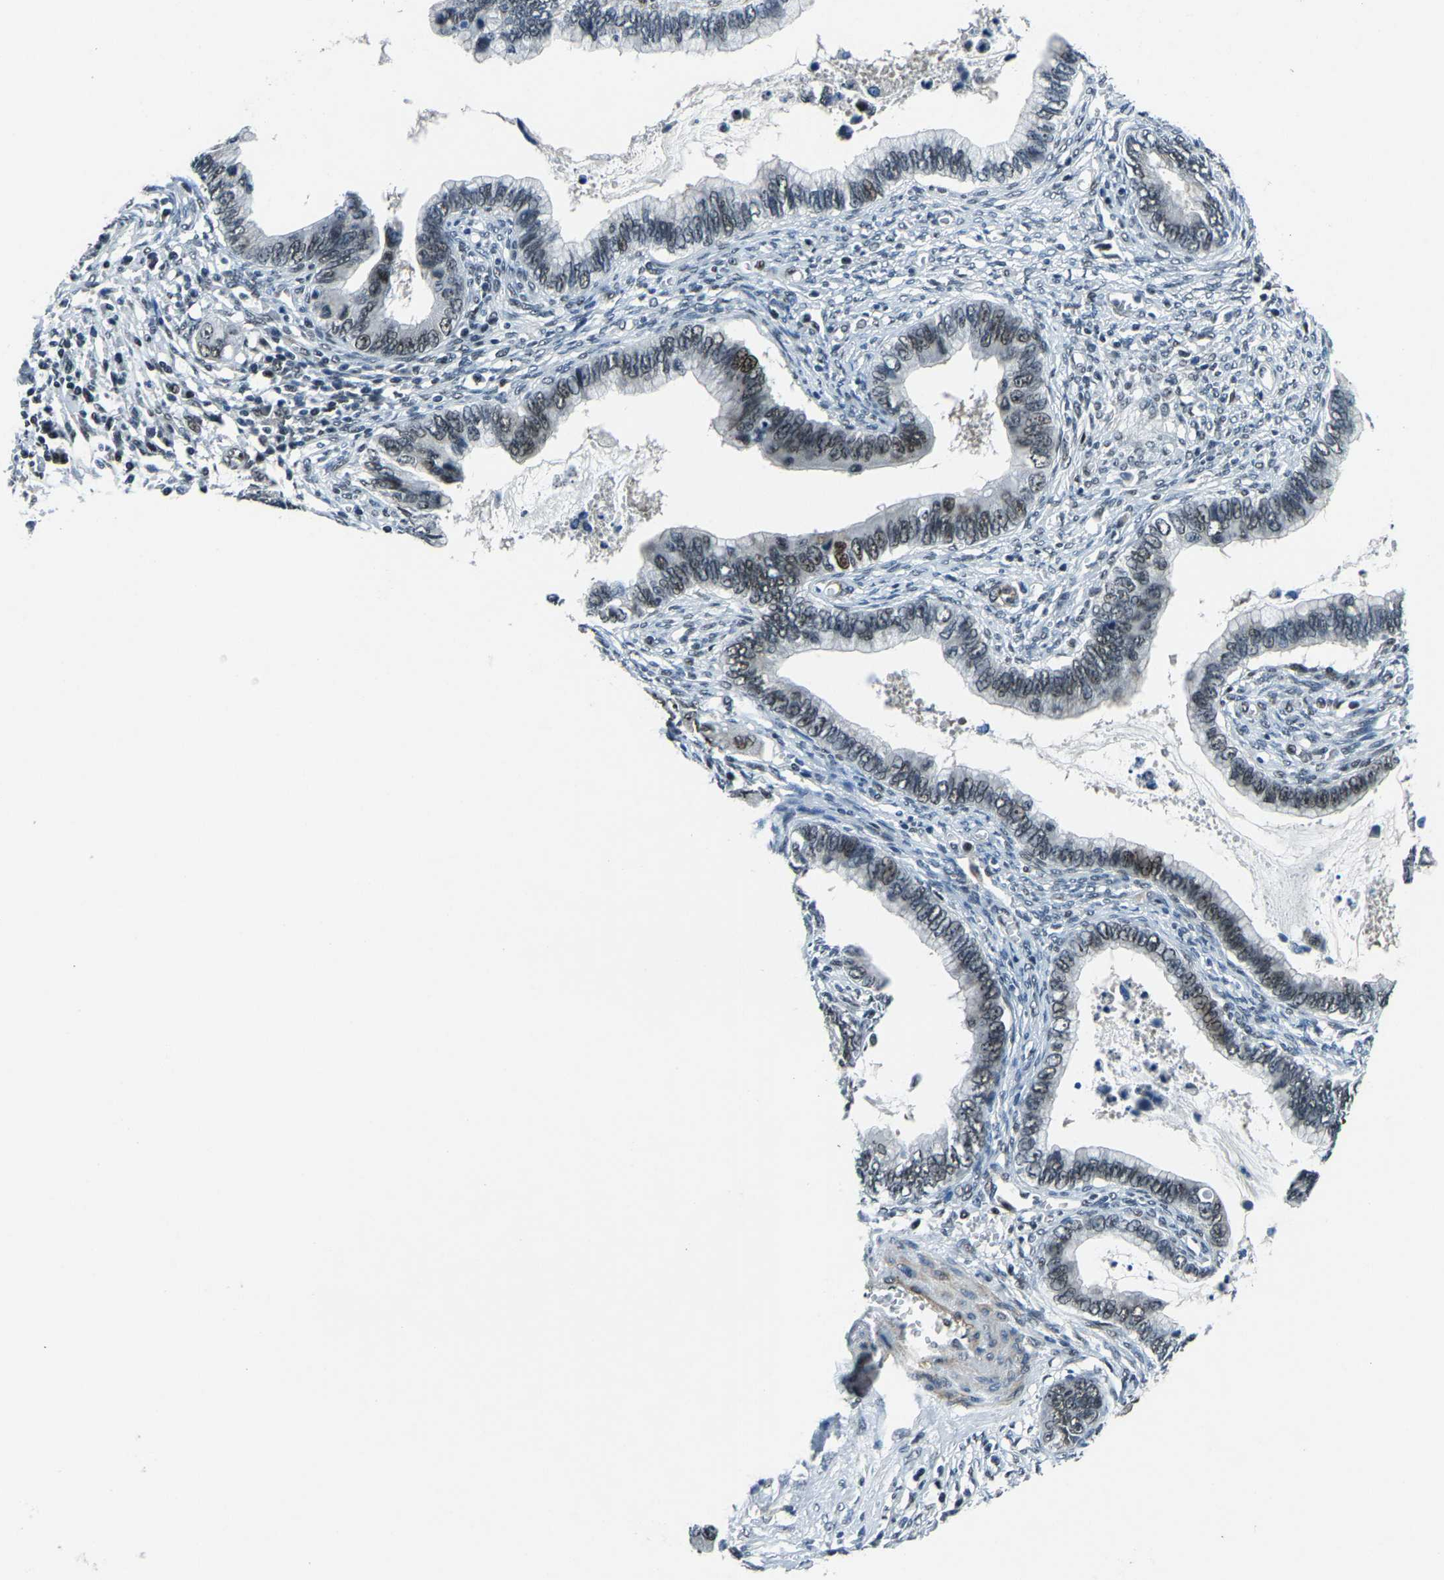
{"staining": {"intensity": "weak", "quantity": "25%-75%", "location": "nuclear"}, "tissue": "cervical cancer", "cell_type": "Tumor cells", "image_type": "cancer", "snomed": [{"axis": "morphology", "description": "Adenocarcinoma, NOS"}, {"axis": "topography", "description": "Cervix"}], "caption": "Adenocarcinoma (cervical) tissue demonstrates weak nuclear expression in about 25%-75% of tumor cells", "gene": "PRCC", "patient": {"sex": "female", "age": 44}}